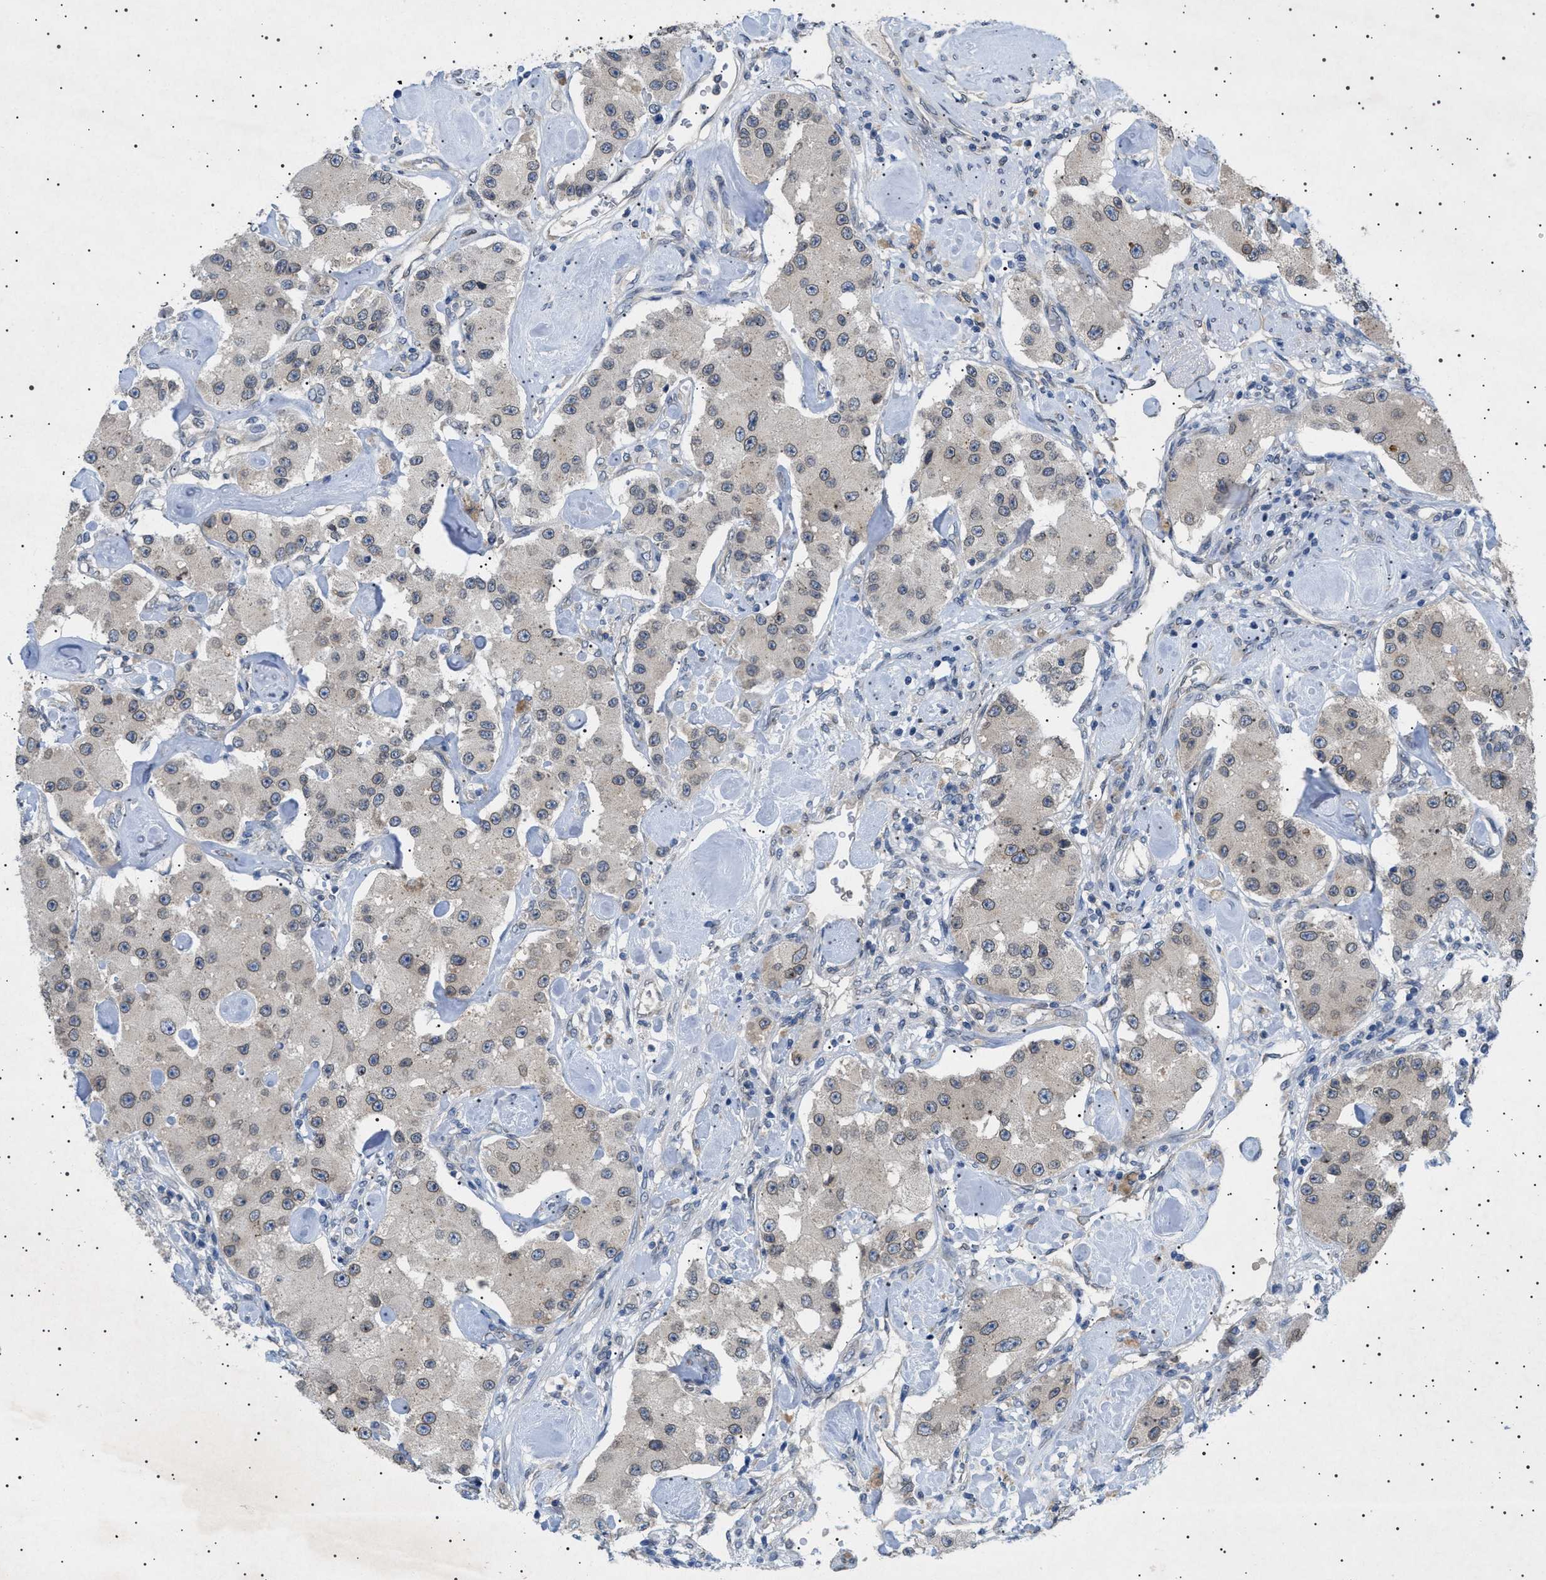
{"staining": {"intensity": "moderate", "quantity": ">75%", "location": "cytoplasmic/membranous,nuclear"}, "tissue": "carcinoid", "cell_type": "Tumor cells", "image_type": "cancer", "snomed": [{"axis": "morphology", "description": "Carcinoid, malignant, NOS"}, {"axis": "topography", "description": "Pancreas"}], "caption": "High-power microscopy captured an IHC histopathology image of carcinoid, revealing moderate cytoplasmic/membranous and nuclear positivity in approximately >75% of tumor cells. (DAB = brown stain, brightfield microscopy at high magnification).", "gene": "NUP93", "patient": {"sex": "male", "age": 41}}